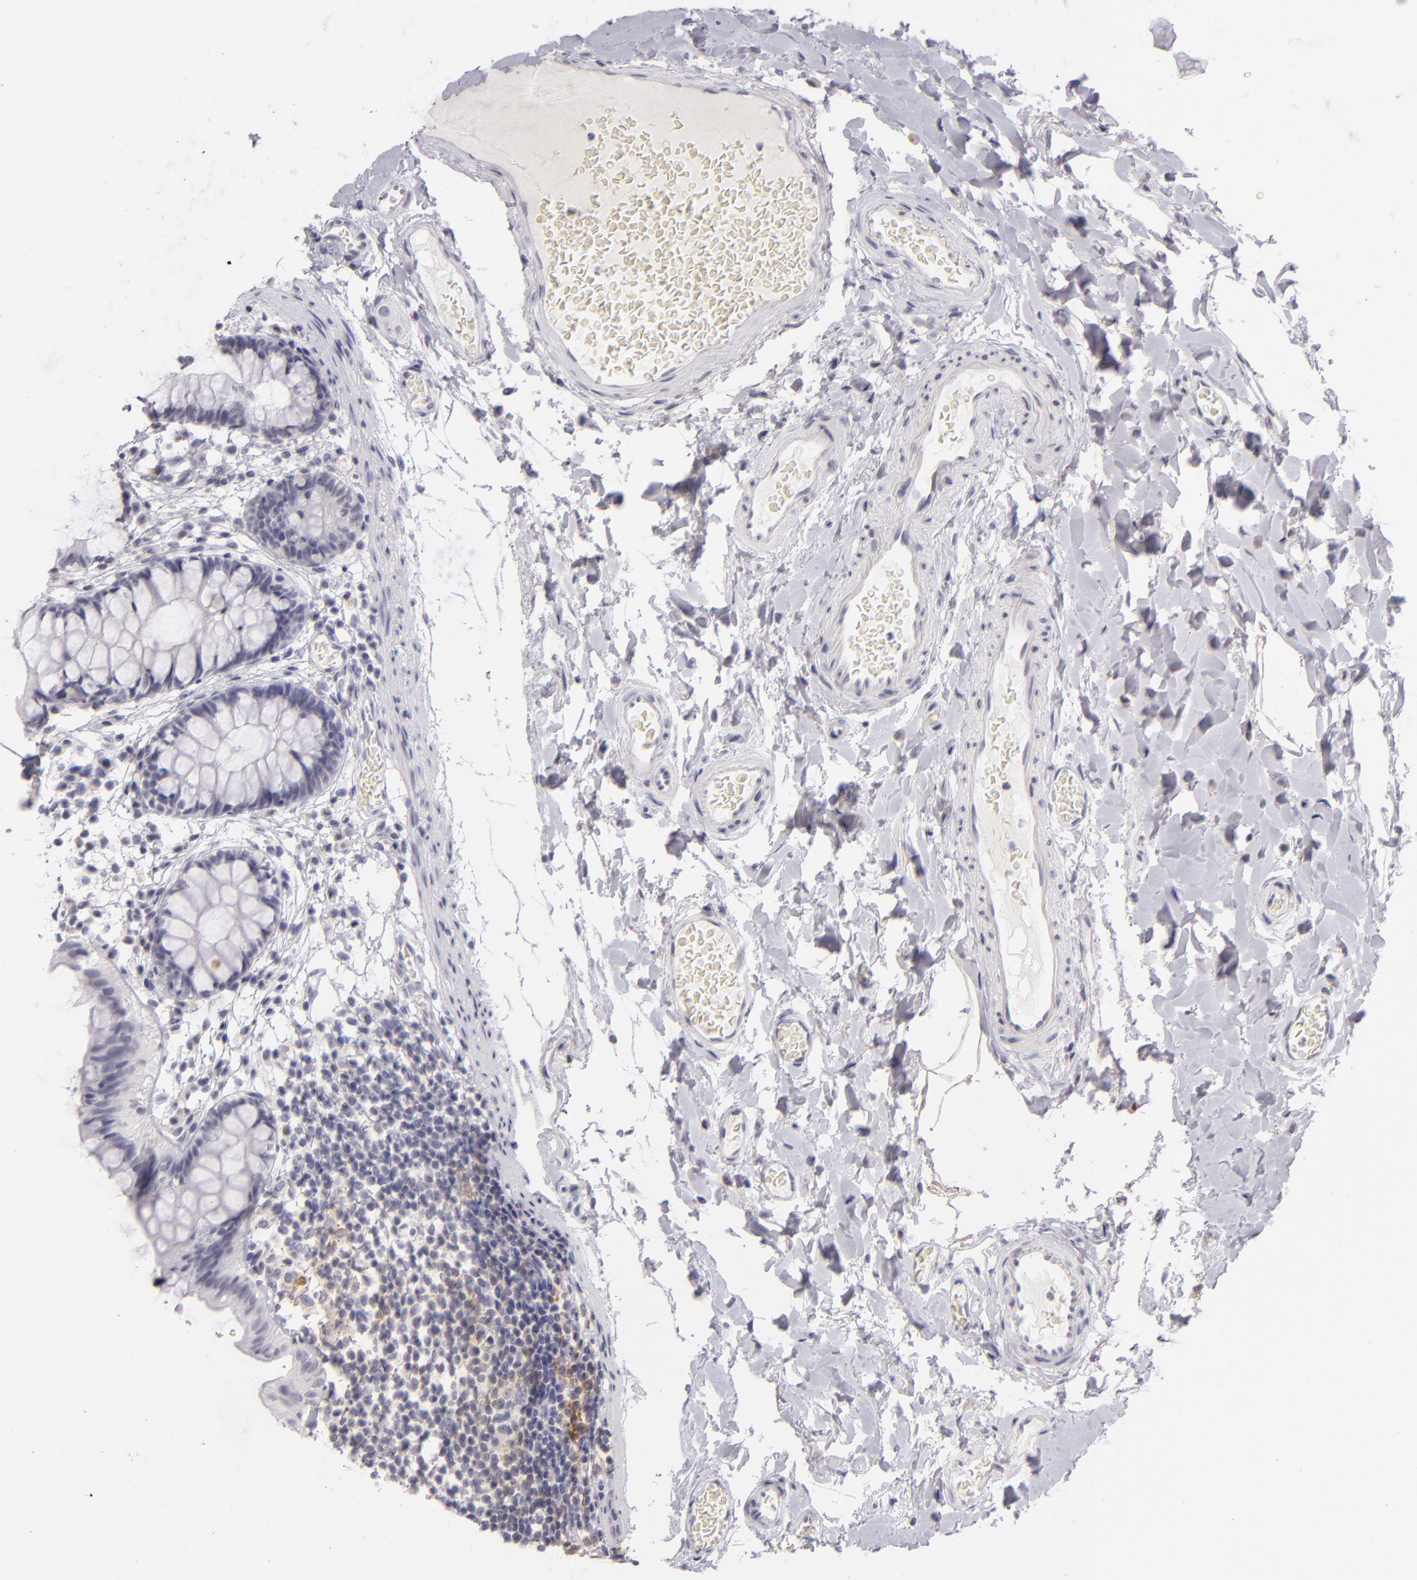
{"staining": {"intensity": "negative", "quantity": "none", "location": "none"}, "tissue": "colon", "cell_type": "Endothelial cells", "image_type": "normal", "snomed": [{"axis": "morphology", "description": "Normal tissue, NOS"}, {"axis": "topography", "description": "Smooth muscle"}, {"axis": "topography", "description": "Colon"}], "caption": "This is a micrograph of IHC staining of benign colon, which shows no staining in endothelial cells.", "gene": "CD40", "patient": {"sex": "male", "age": 67}}